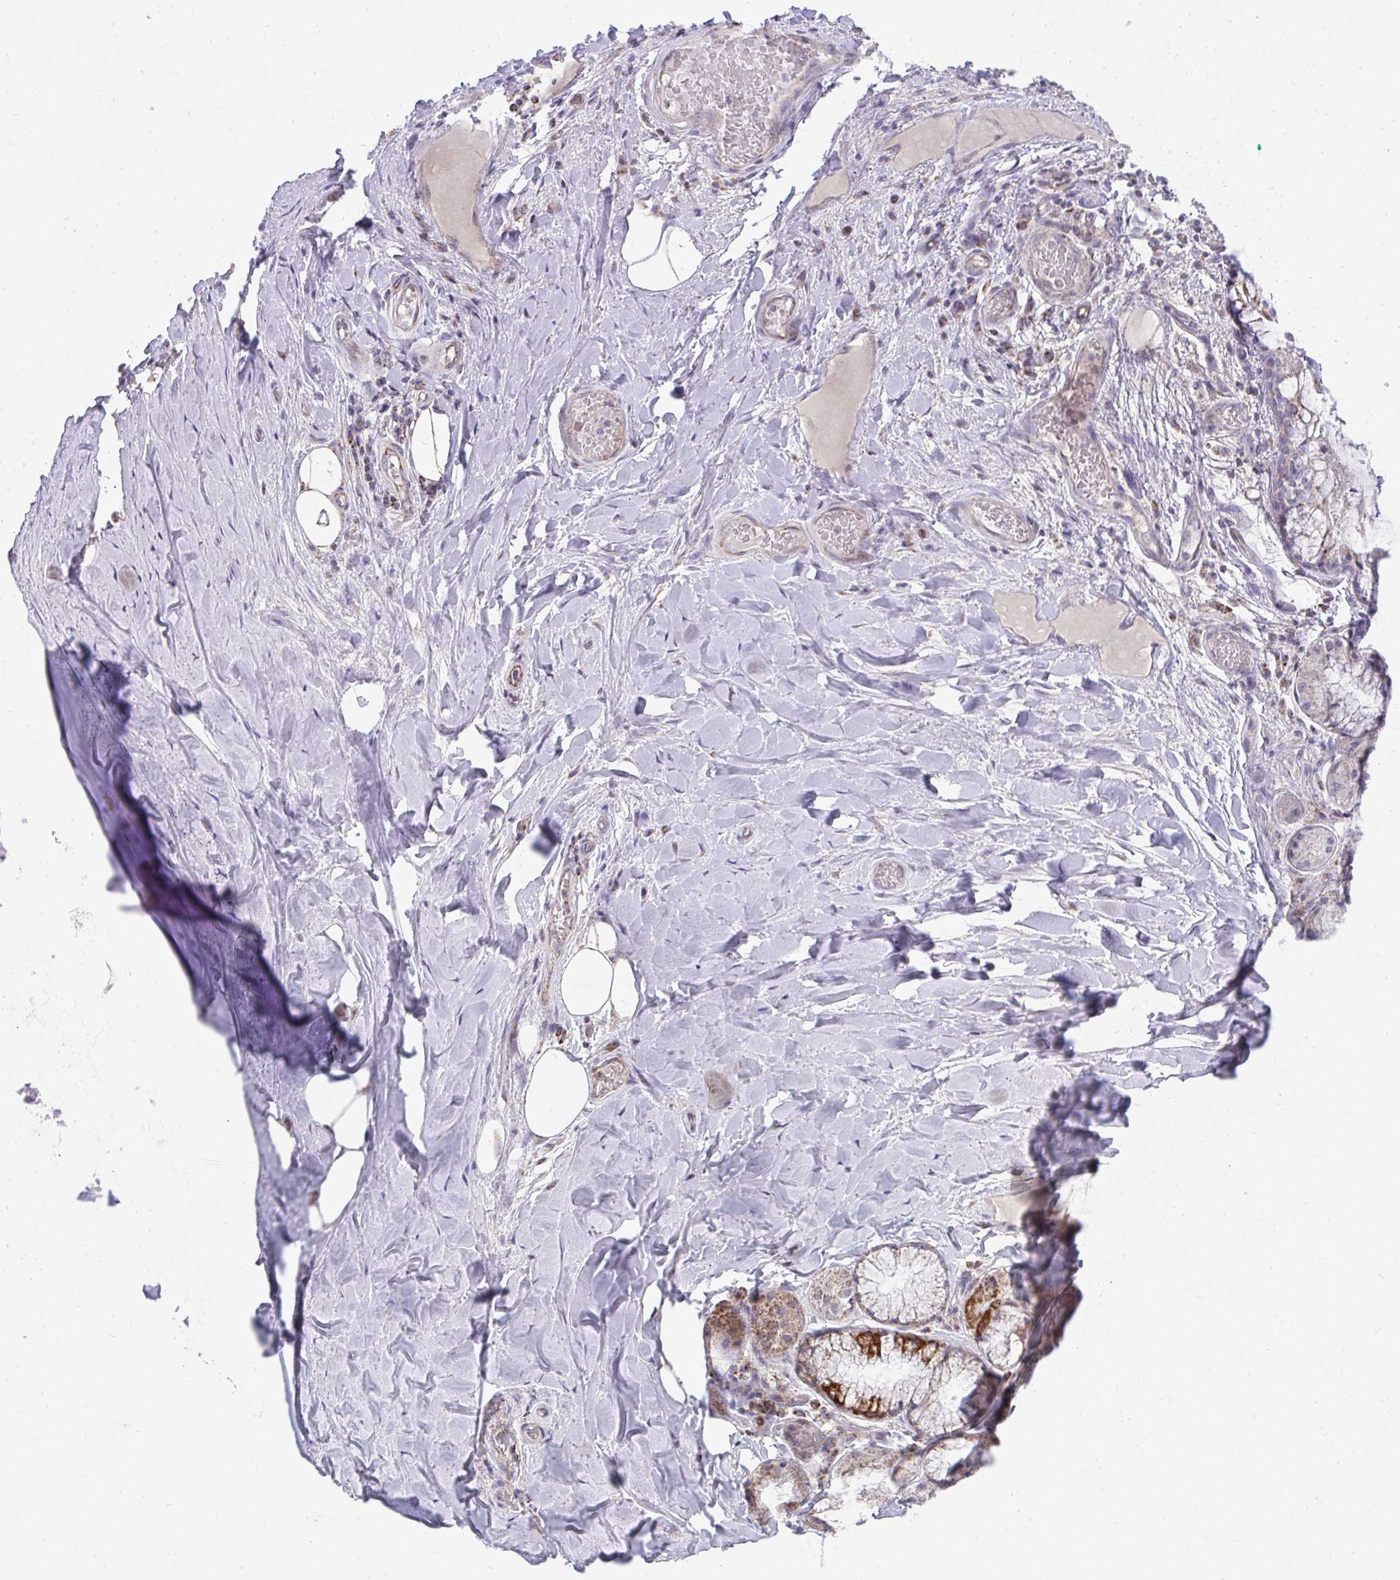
{"staining": {"intensity": "negative", "quantity": "none", "location": "none"}, "tissue": "adipose tissue", "cell_type": "Adipocytes", "image_type": "normal", "snomed": [{"axis": "morphology", "description": "Normal tissue, NOS"}, {"axis": "topography", "description": "Cartilage tissue"}, {"axis": "topography", "description": "Bronchus"}], "caption": "Immunohistochemistry (IHC) image of benign adipose tissue: human adipose tissue stained with DAB exhibits no significant protein expression in adipocytes. (Stains: DAB immunohistochemistry (IHC) with hematoxylin counter stain, Microscopy: brightfield microscopy at high magnification).", "gene": "PRRG3", "patient": {"sex": "male", "age": 64}}